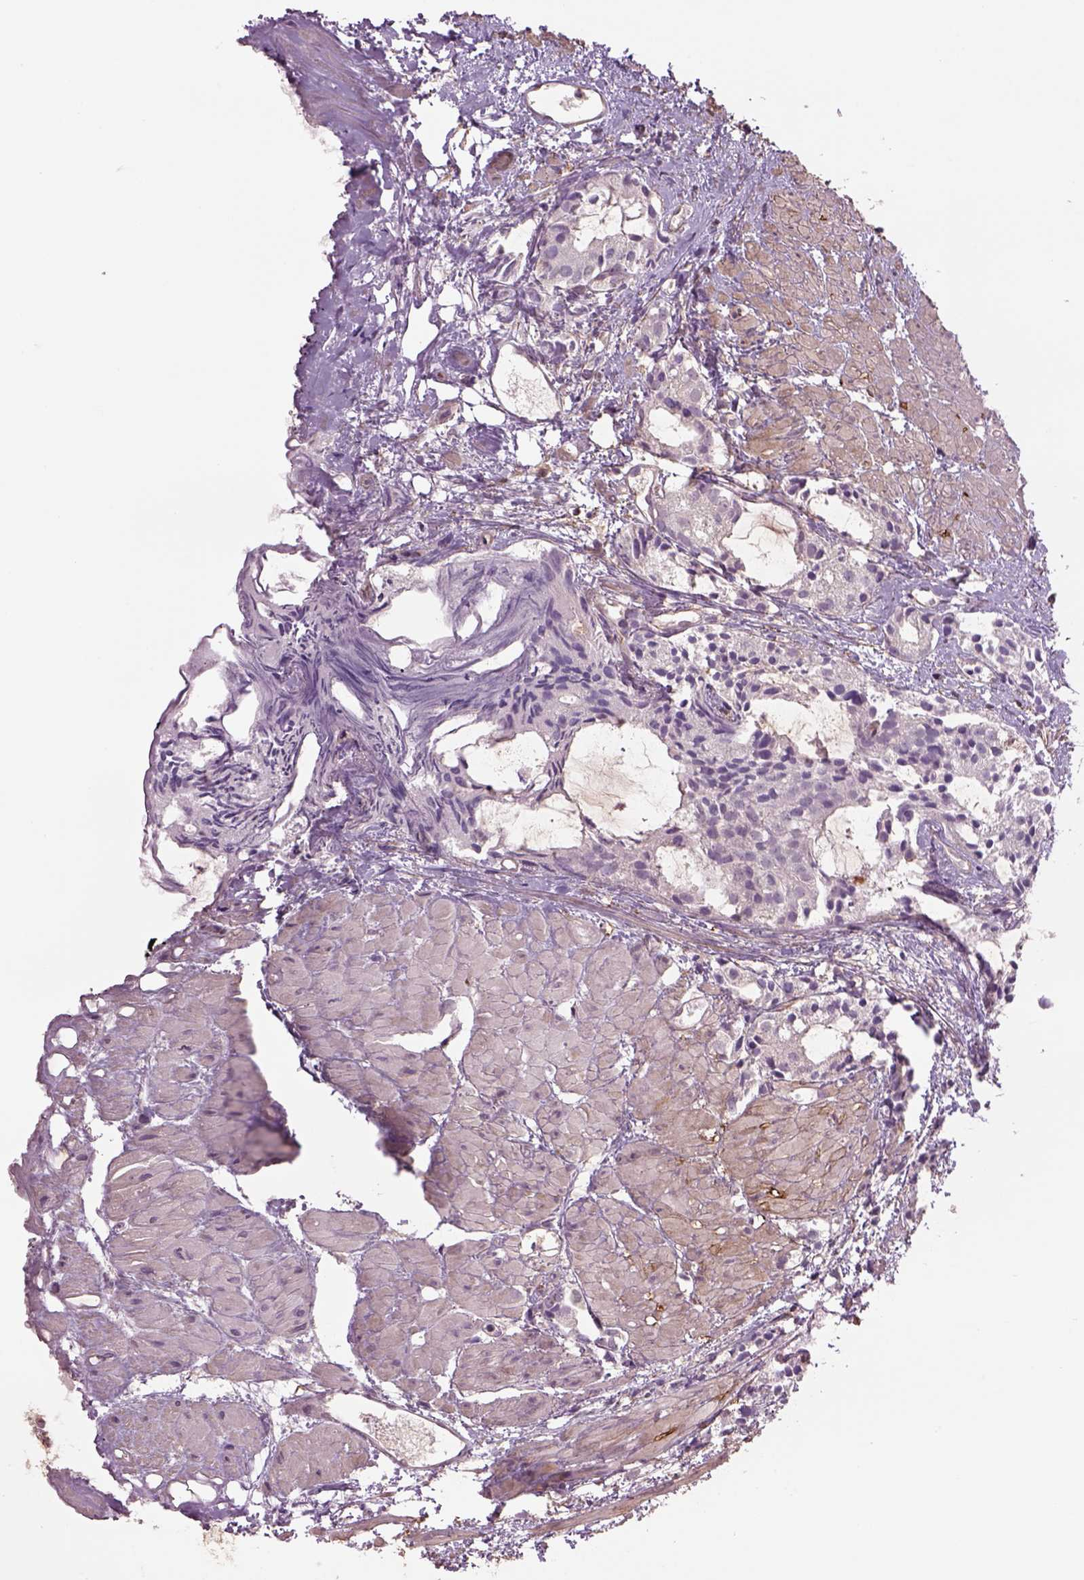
{"staining": {"intensity": "negative", "quantity": "none", "location": "none"}, "tissue": "prostate cancer", "cell_type": "Tumor cells", "image_type": "cancer", "snomed": [{"axis": "morphology", "description": "Adenocarcinoma, High grade"}, {"axis": "topography", "description": "Prostate"}], "caption": "Tumor cells show no significant protein positivity in high-grade adenocarcinoma (prostate).", "gene": "LIN7A", "patient": {"sex": "male", "age": 79}}